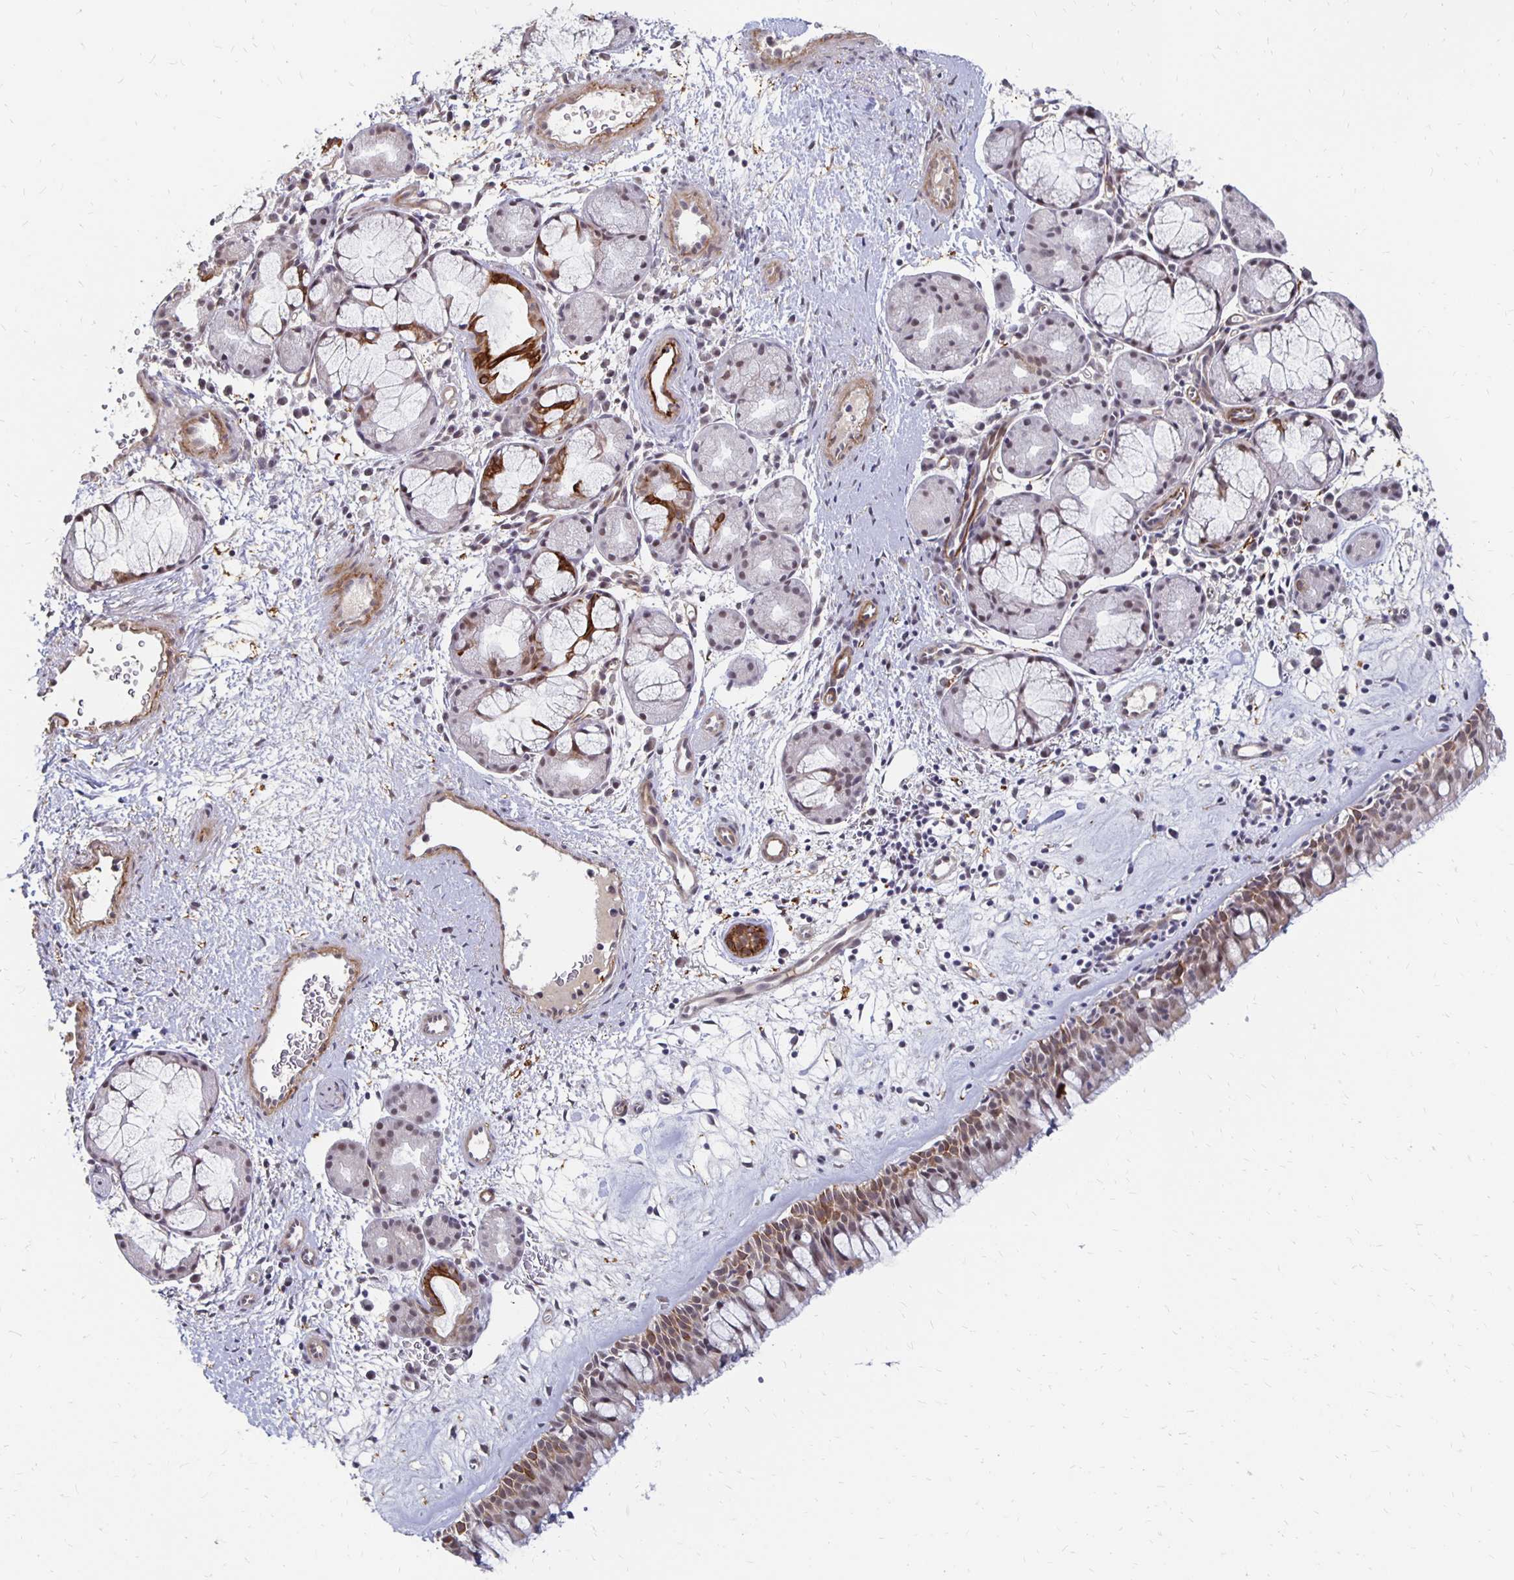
{"staining": {"intensity": "moderate", "quantity": "25%-75%", "location": "cytoplasmic/membranous,nuclear"}, "tissue": "nasopharynx", "cell_type": "Respiratory epithelial cells", "image_type": "normal", "snomed": [{"axis": "morphology", "description": "Normal tissue, NOS"}, {"axis": "topography", "description": "Nasopharynx"}], "caption": "Immunohistochemical staining of benign human nasopharynx displays moderate cytoplasmic/membranous,nuclear protein positivity in approximately 25%-75% of respiratory epithelial cells. The protein of interest is shown in brown color, while the nuclei are stained blue.", "gene": "CLASRP", "patient": {"sex": "male", "age": 65}}